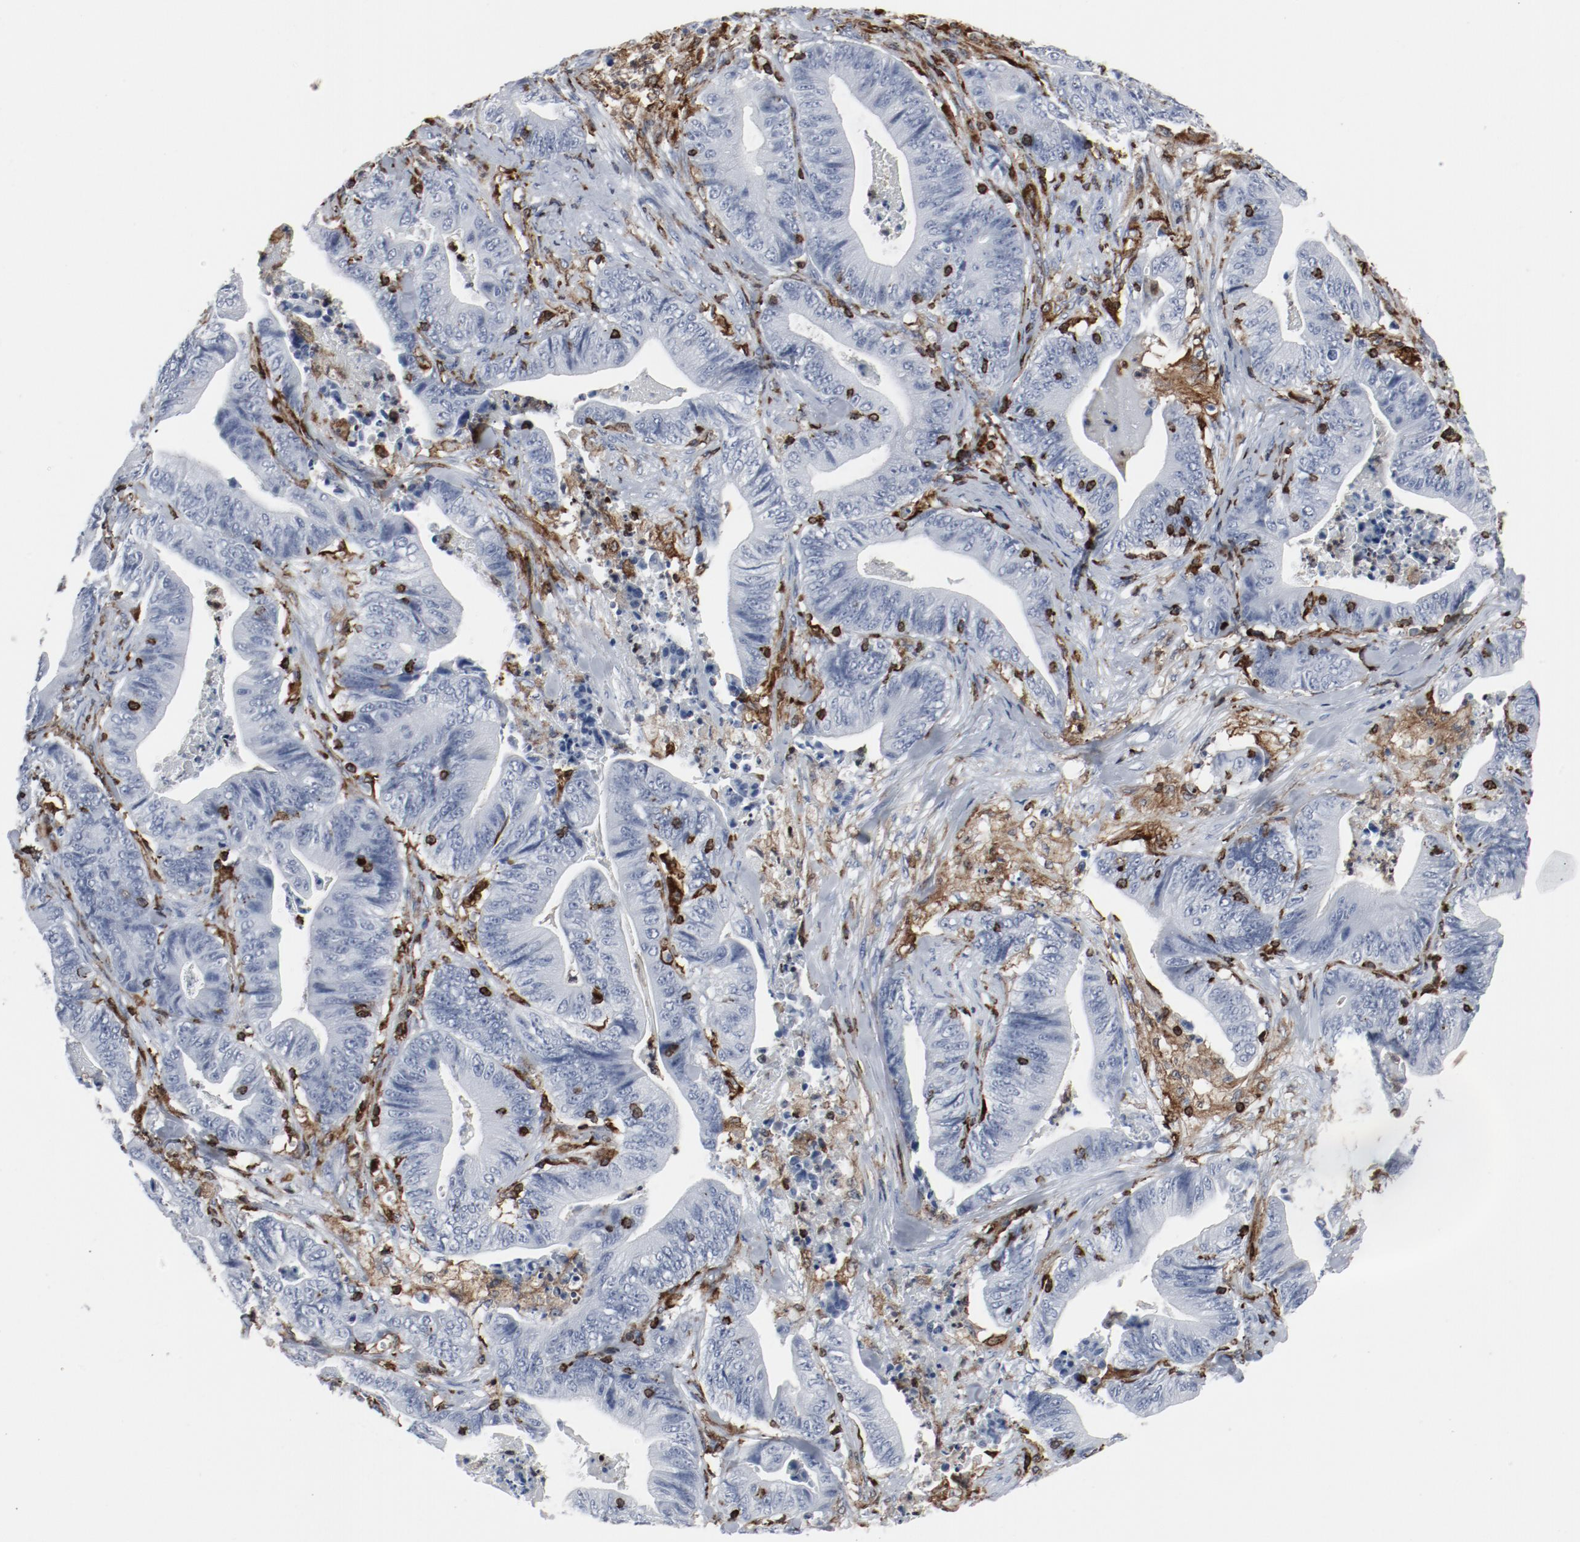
{"staining": {"intensity": "negative", "quantity": "none", "location": "none"}, "tissue": "stomach cancer", "cell_type": "Tumor cells", "image_type": "cancer", "snomed": [{"axis": "morphology", "description": "Adenocarcinoma, NOS"}, {"axis": "topography", "description": "Stomach, lower"}], "caption": "Tumor cells are negative for protein expression in human stomach cancer (adenocarcinoma). (Stains: DAB (3,3'-diaminobenzidine) IHC with hematoxylin counter stain, Microscopy: brightfield microscopy at high magnification).", "gene": "LCP2", "patient": {"sex": "female", "age": 86}}